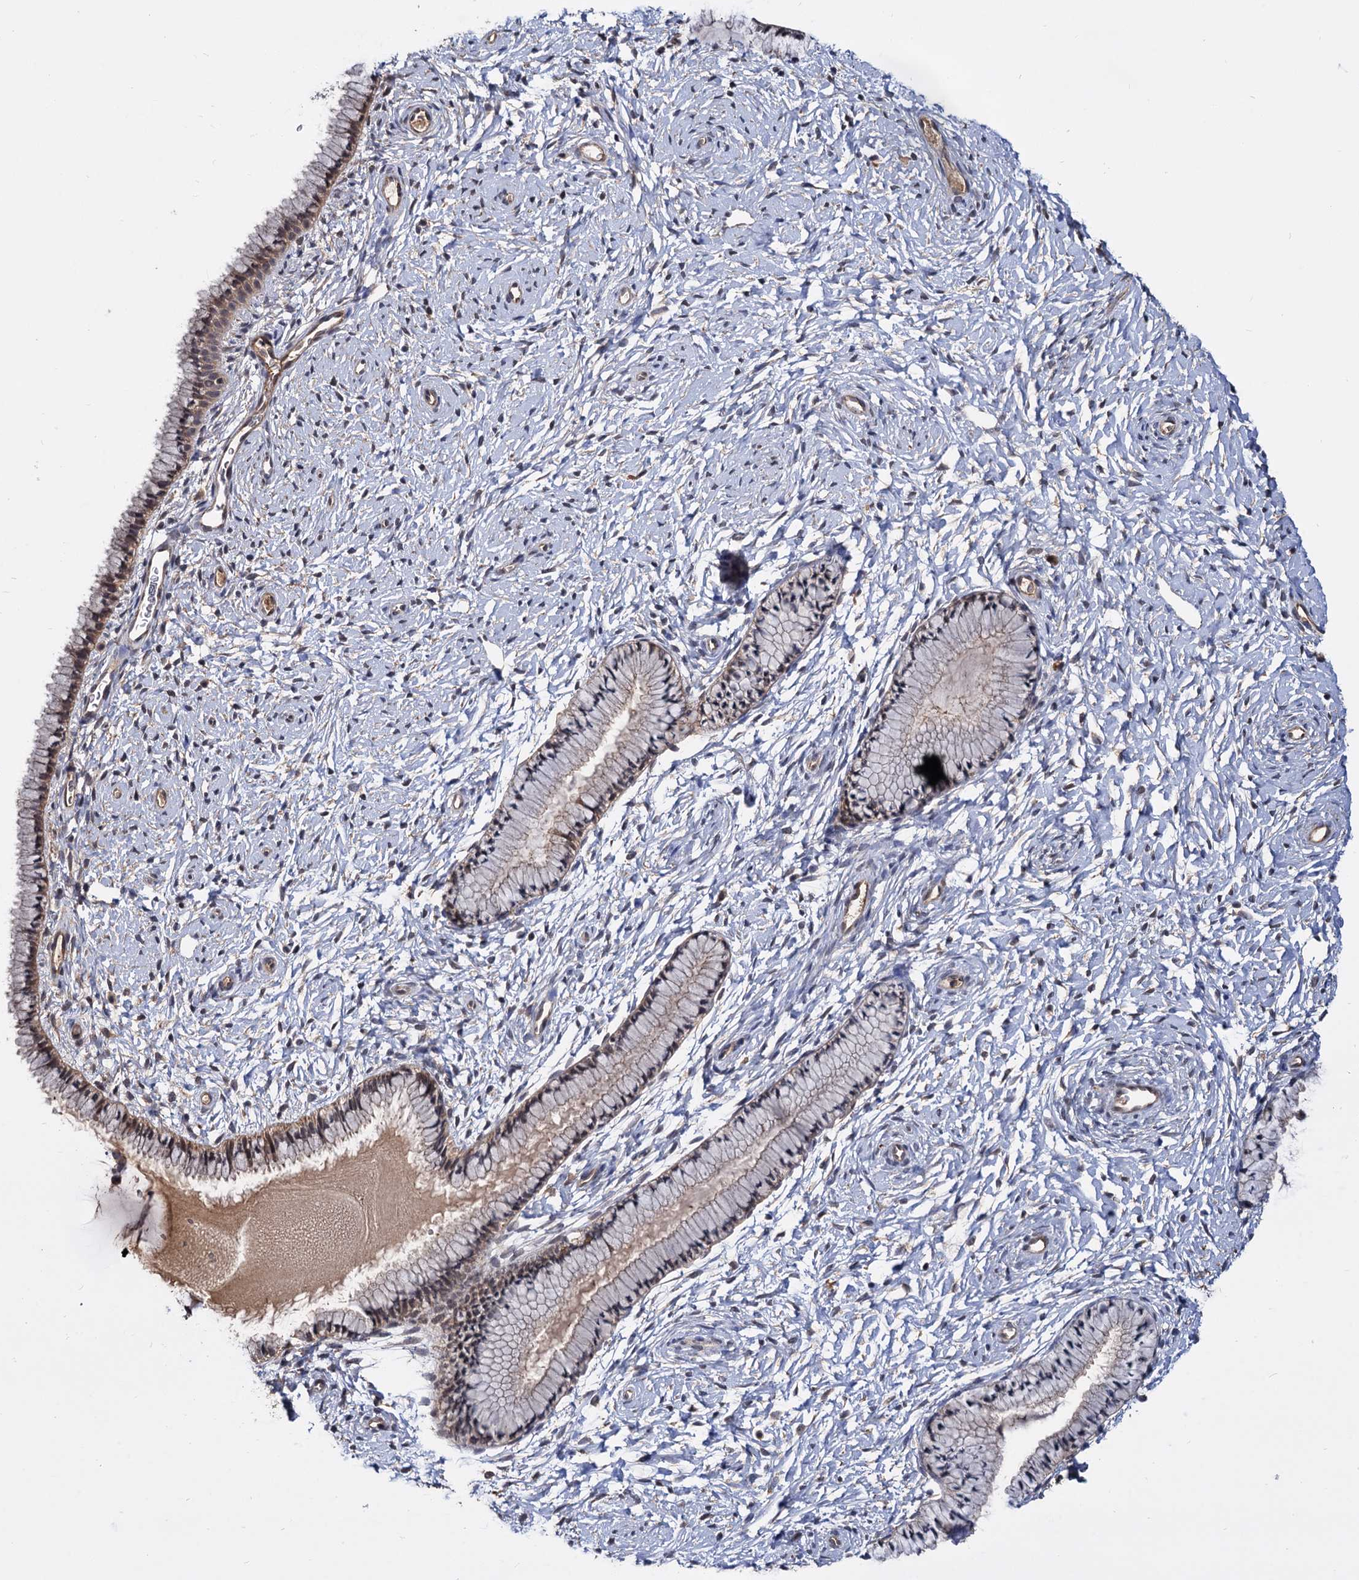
{"staining": {"intensity": "weak", "quantity": "<25%", "location": "cytoplasmic/membranous"}, "tissue": "cervix", "cell_type": "Glandular cells", "image_type": "normal", "snomed": [{"axis": "morphology", "description": "Normal tissue, NOS"}, {"axis": "topography", "description": "Cervix"}], "caption": "DAB immunohistochemical staining of normal human cervix reveals no significant positivity in glandular cells. (DAB (3,3'-diaminobenzidine) immunohistochemistry (IHC), high magnification).", "gene": "PSMD4", "patient": {"sex": "female", "age": 33}}